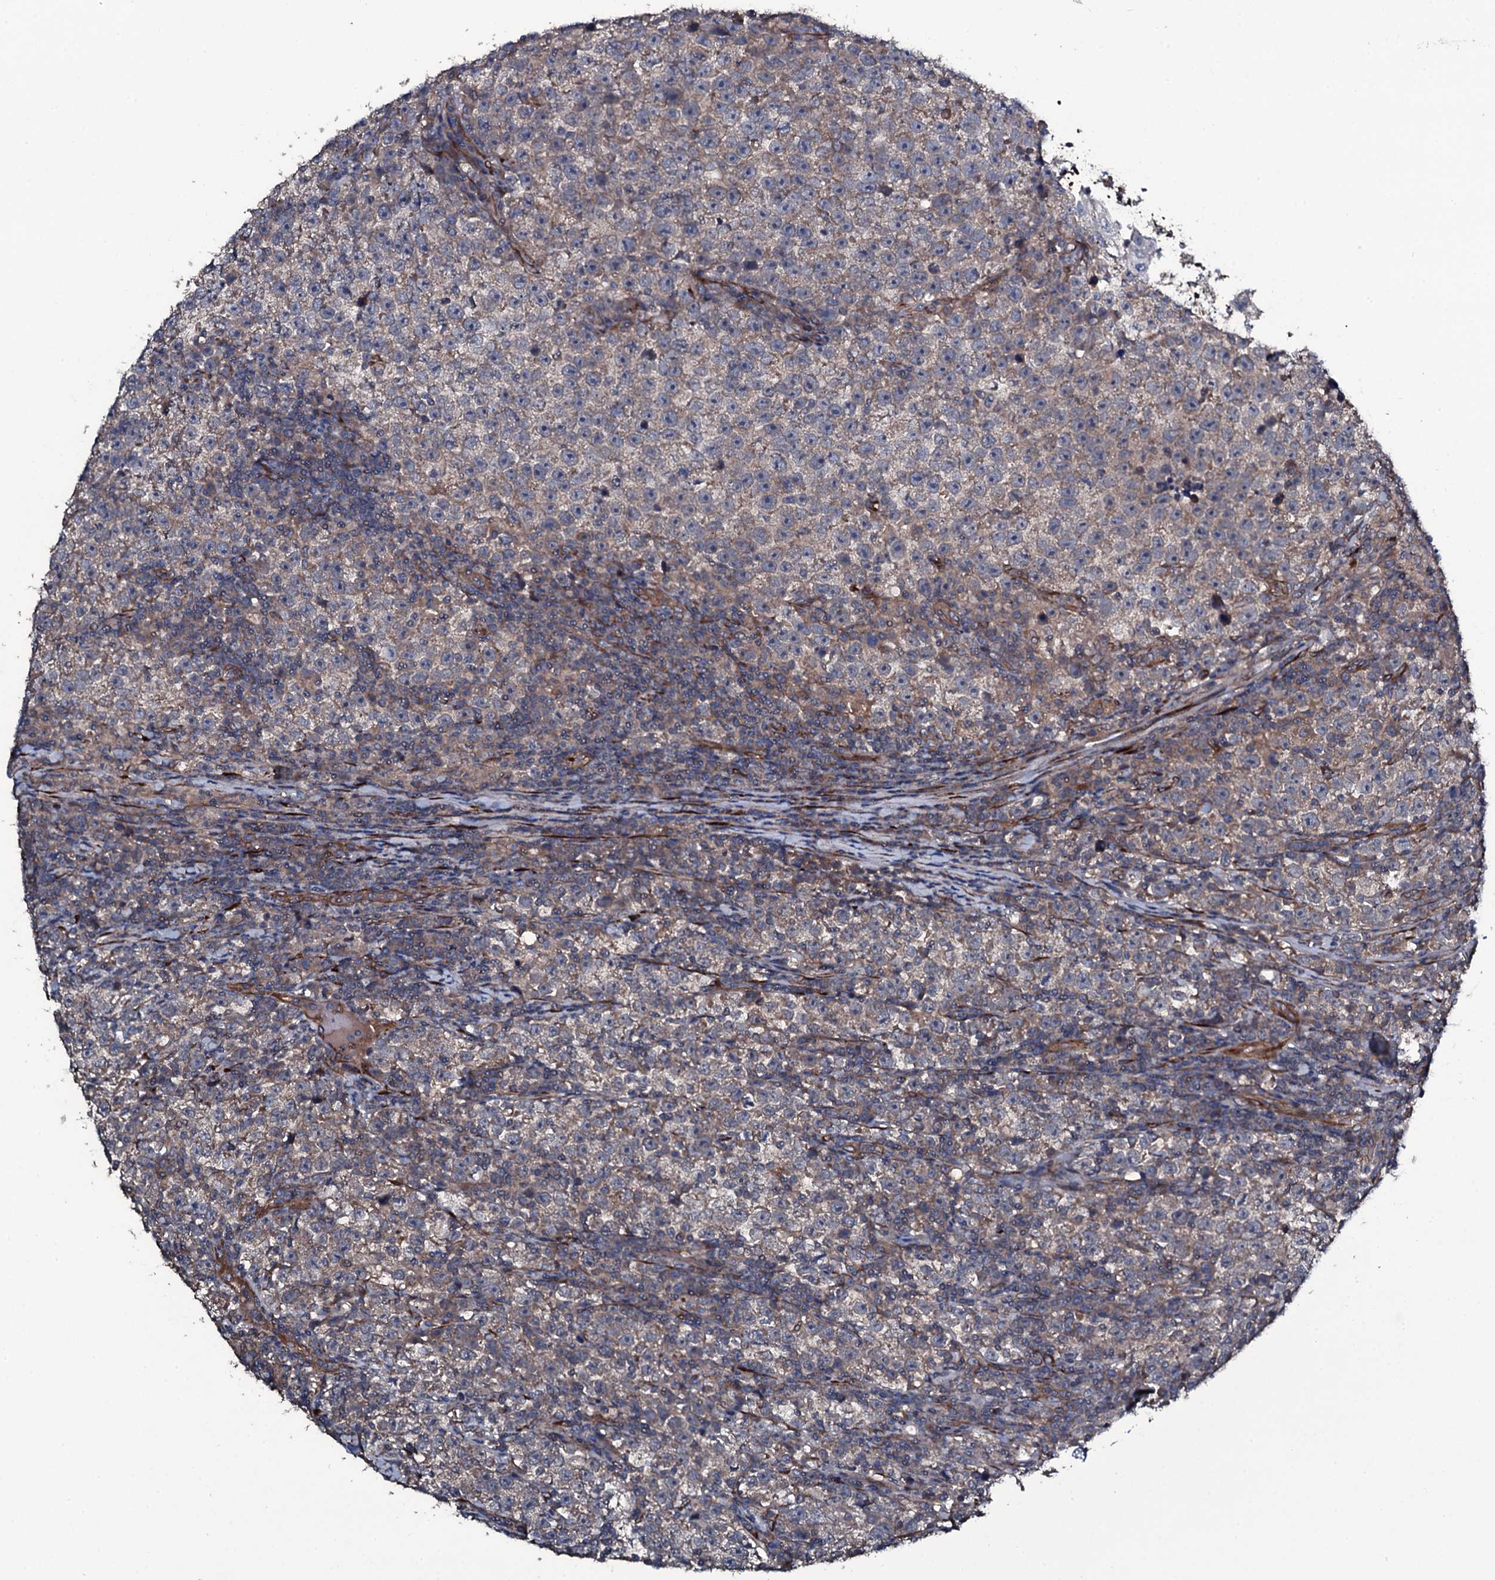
{"staining": {"intensity": "weak", "quantity": "25%-75%", "location": "cytoplasmic/membranous"}, "tissue": "testis cancer", "cell_type": "Tumor cells", "image_type": "cancer", "snomed": [{"axis": "morphology", "description": "Normal tissue, NOS"}, {"axis": "morphology", "description": "Seminoma, NOS"}, {"axis": "topography", "description": "Testis"}], "caption": "Protein expression analysis of human testis cancer reveals weak cytoplasmic/membranous staining in about 25%-75% of tumor cells.", "gene": "WIPF3", "patient": {"sex": "male", "age": 43}}